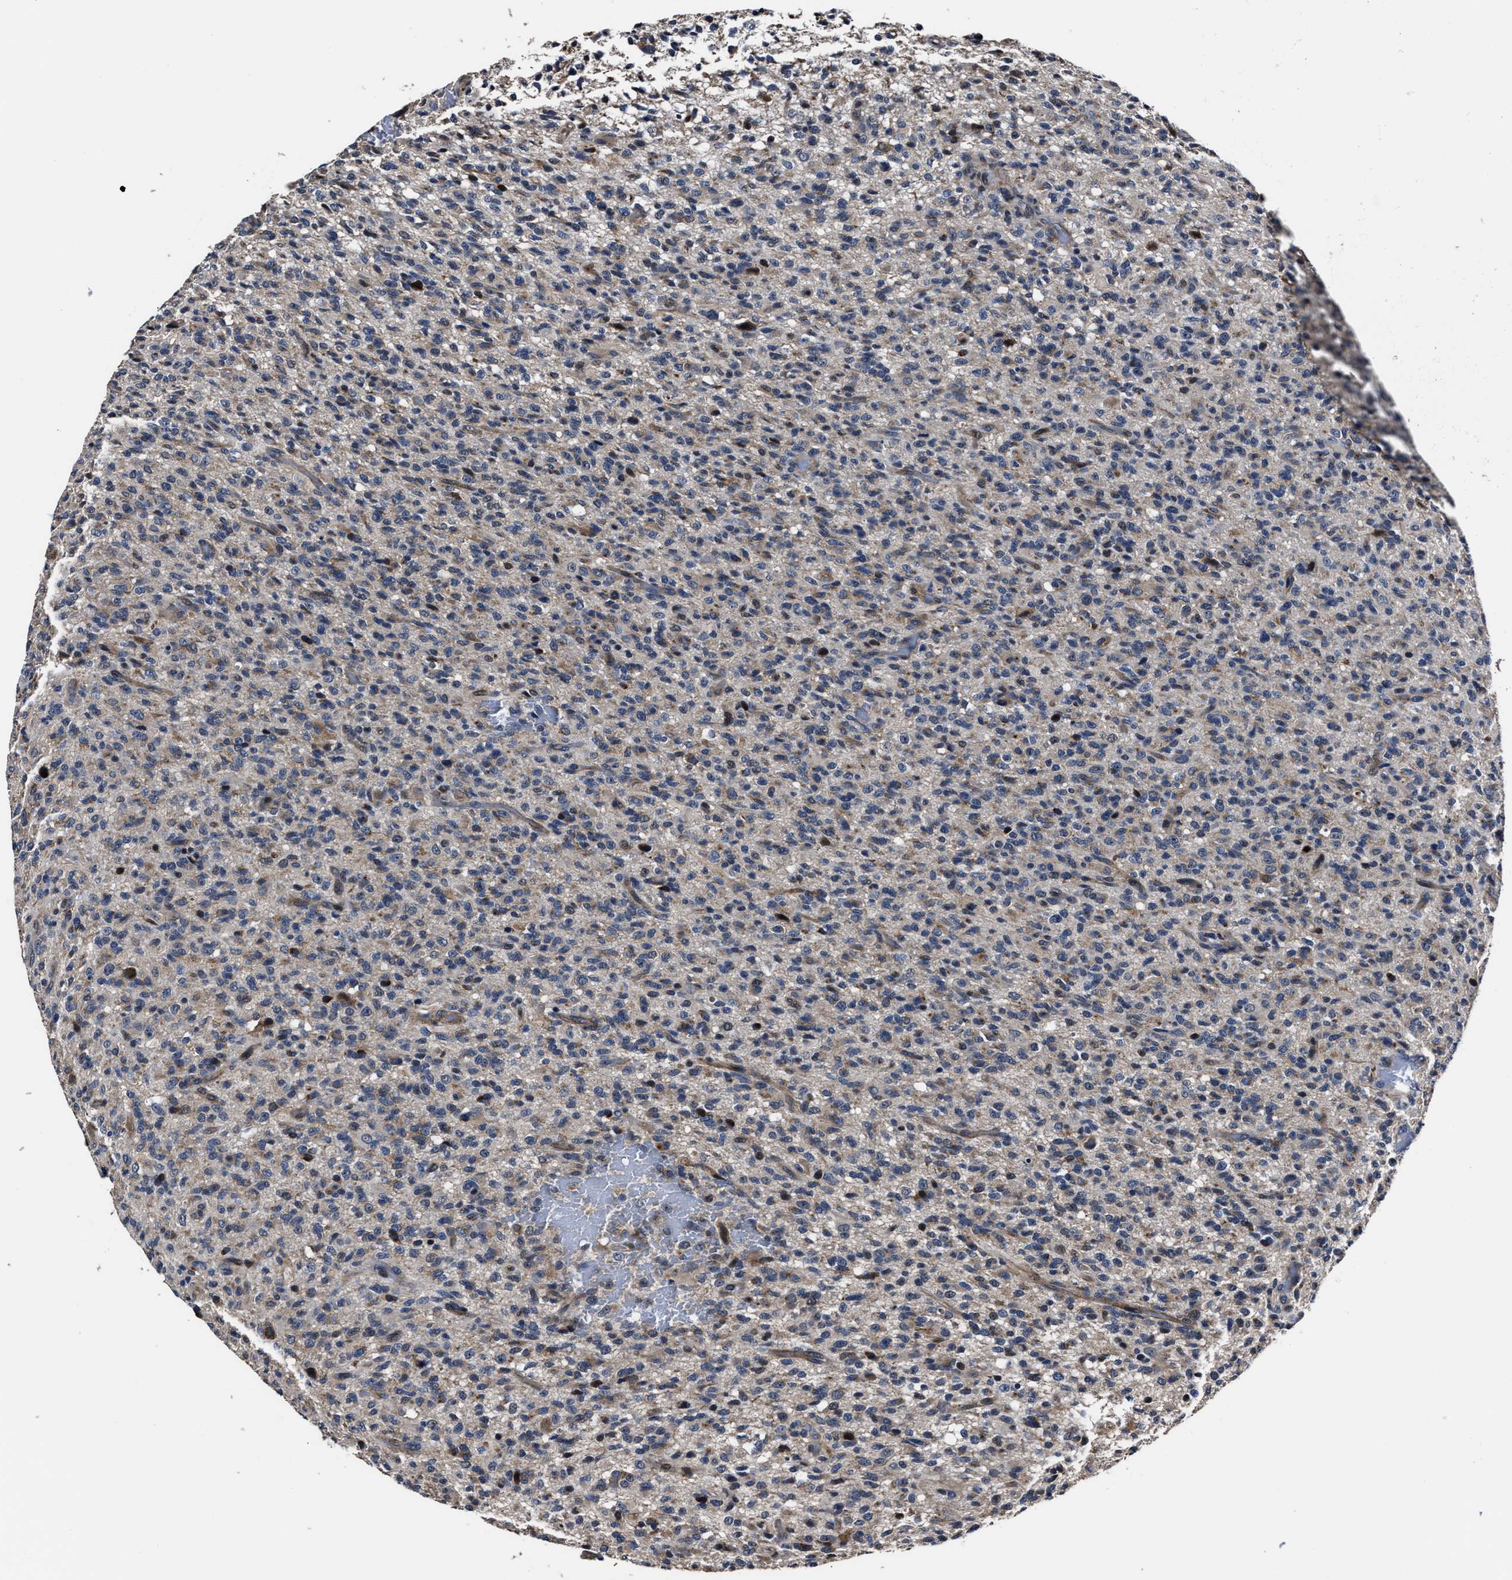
{"staining": {"intensity": "weak", "quantity": "25%-75%", "location": "cytoplasmic/membranous"}, "tissue": "glioma", "cell_type": "Tumor cells", "image_type": "cancer", "snomed": [{"axis": "morphology", "description": "Glioma, malignant, High grade"}, {"axis": "topography", "description": "Brain"}], "caption": "IHC histopathology image of human malignant high-grade glioma stained for a protein (brown), which reveals low levels of weak cytoplasmic/membranous expression in about 25%-75% of tumor cells.", "gene": "RSBN1L", "patient": {"sex": "male", "age": 71}}